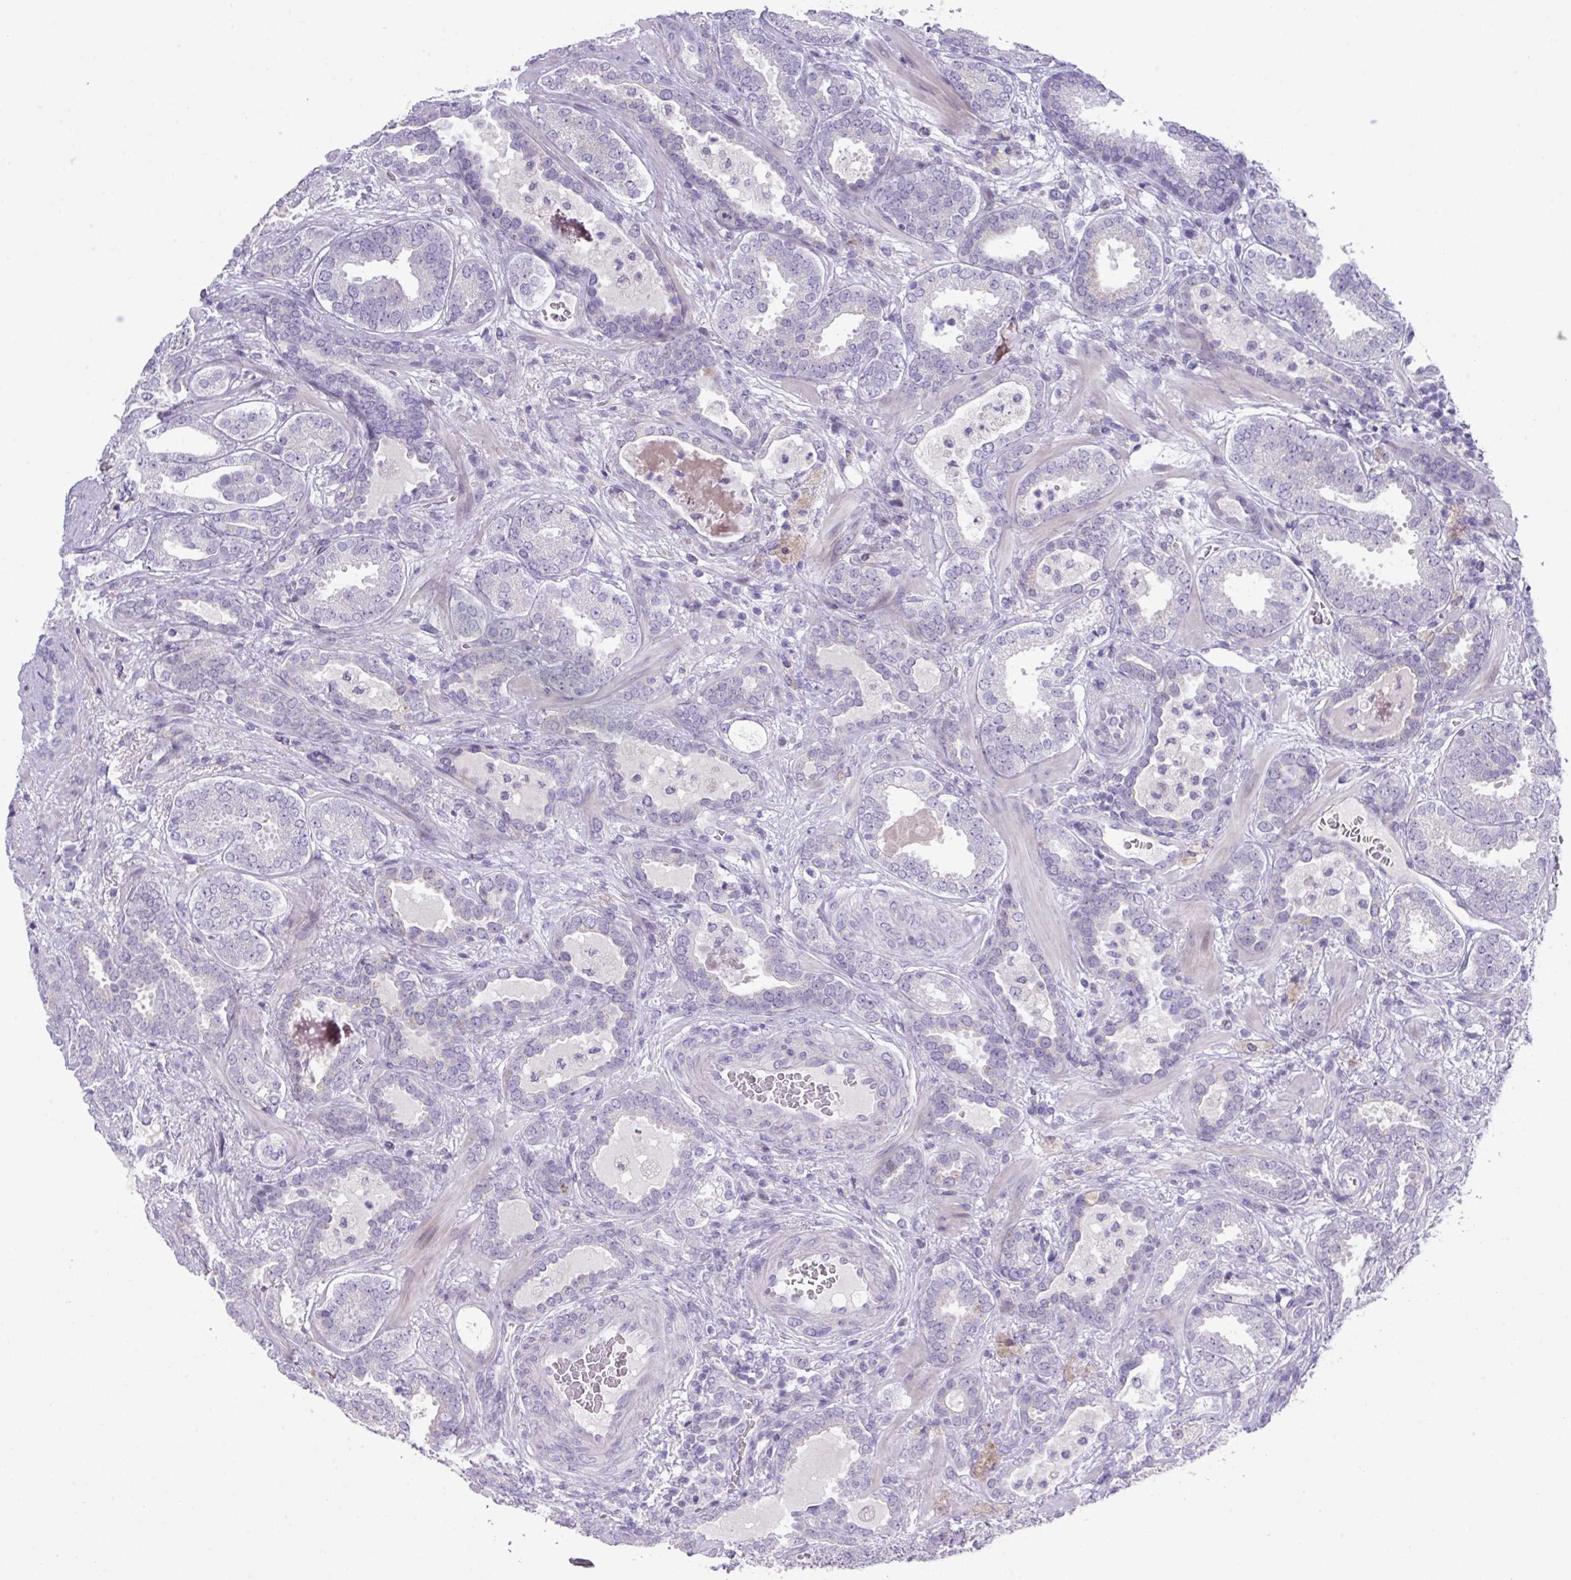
{"staining": {"intensity": "negative", "quantity": "none", "location": "none"}, "tissue": "prostate cancer", "cell_type": "Tumor cells", "image_type": "cancer", "snomed": [{"axis": "morphology", "description": "Adenocarcinoma, High grade"}, {"axis": "topography", "description": "Prostate"}], "caption": "Immunohistochemical staining of human prostate adenocarcinoma (high-grade) displays no significant positivity in tumor cells.", "gene": "ANKRD13B", "patient": {"sex": "male", "age": 65}}